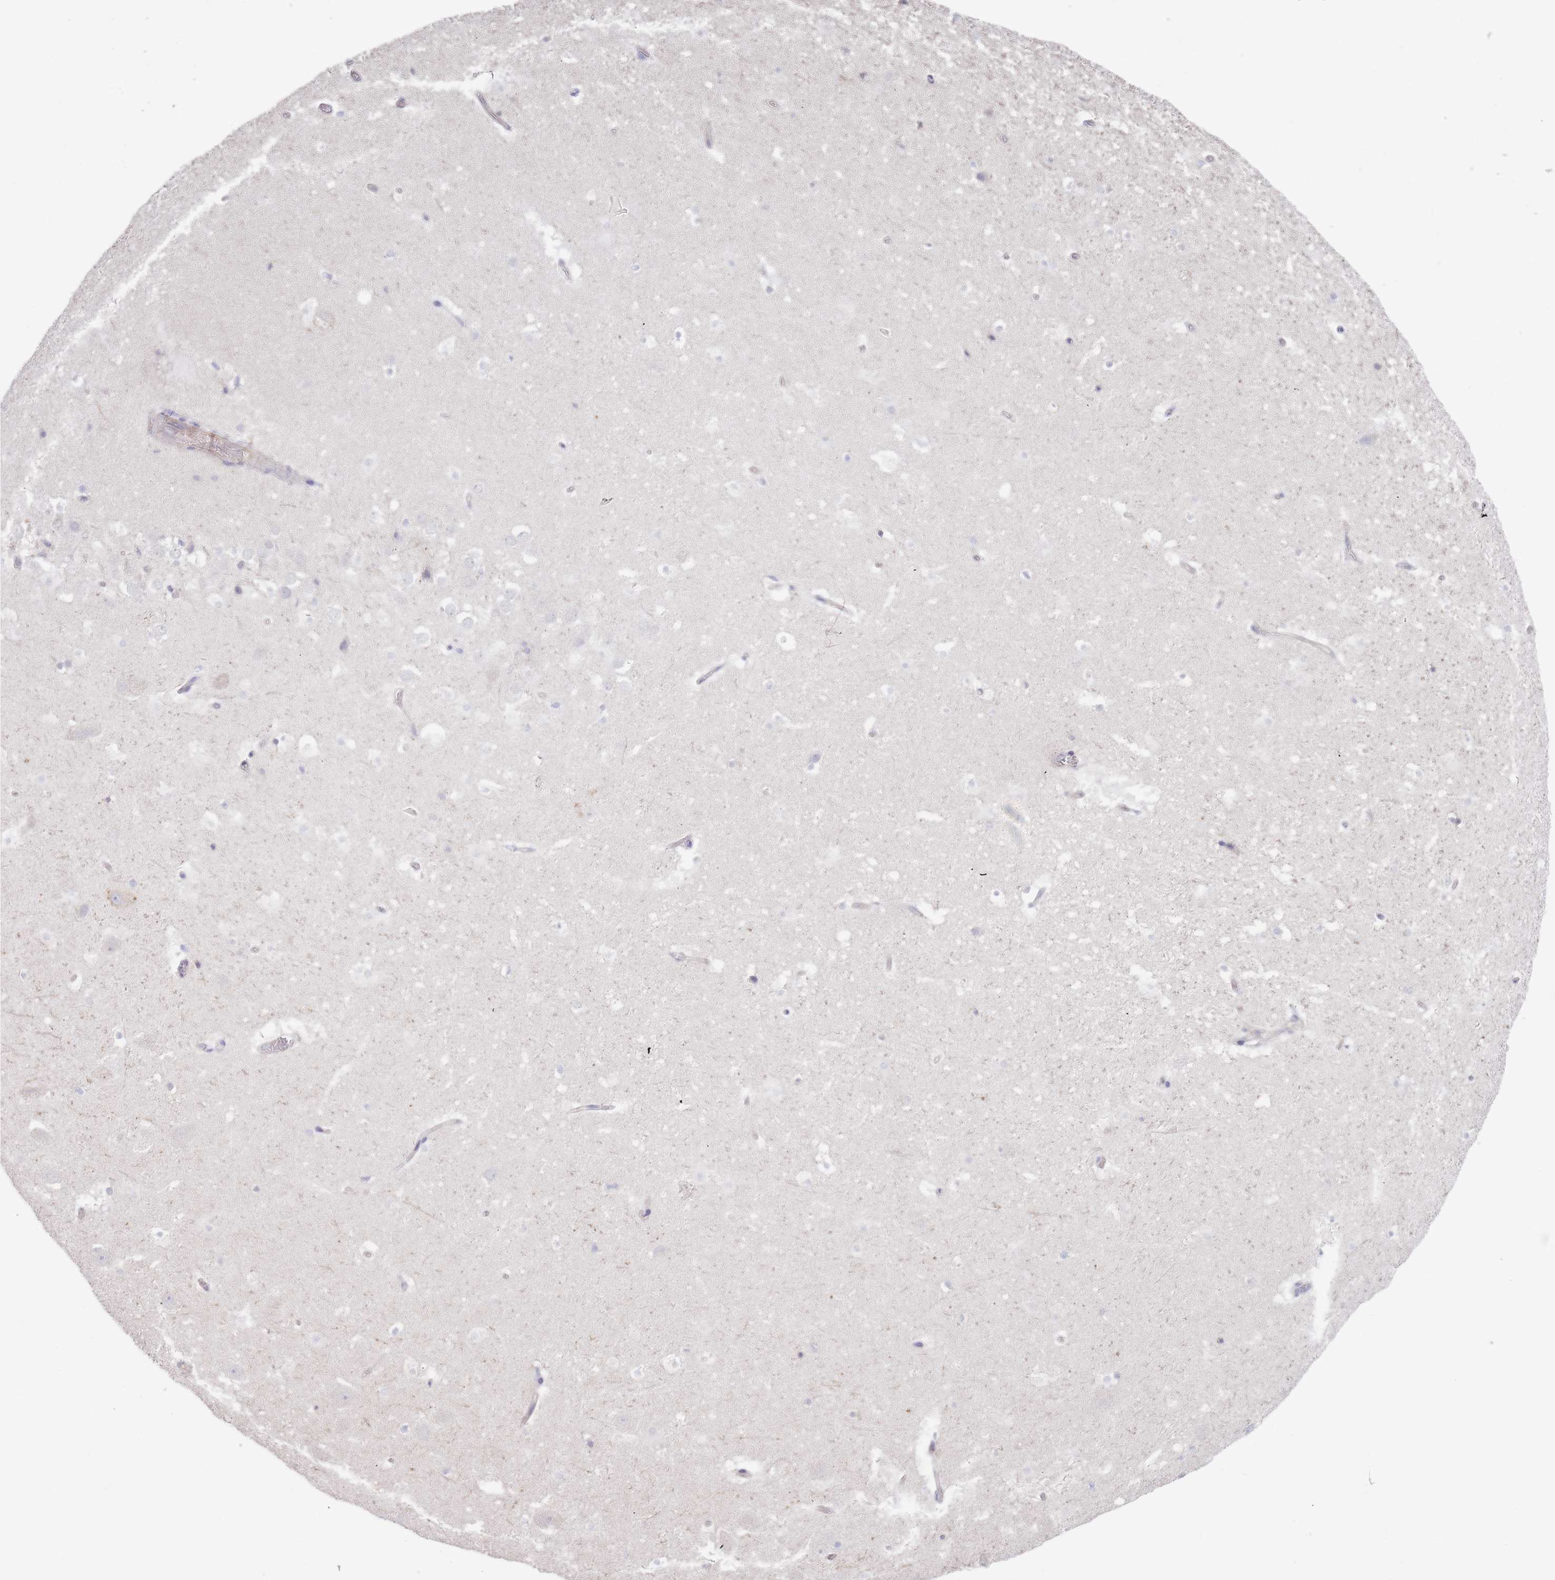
{"staining": {"intensity": "negative", "quantity": "none", "location": "none"}, "tissue": "hippocampus", "cell_type": "Glial cells", "image_type": "normal", "snomed": [{"axis": "morphology", "description": "Normal tissue, NOS"}, {"axis": "topography", "description": "Hippocampus"}], "caption": "The image shows no staining of glial cells in benign hippocampus. (DAB IHC, high magnification).", "gene": "ZNF281", "patient": {"sex": "male", "age": 37}}